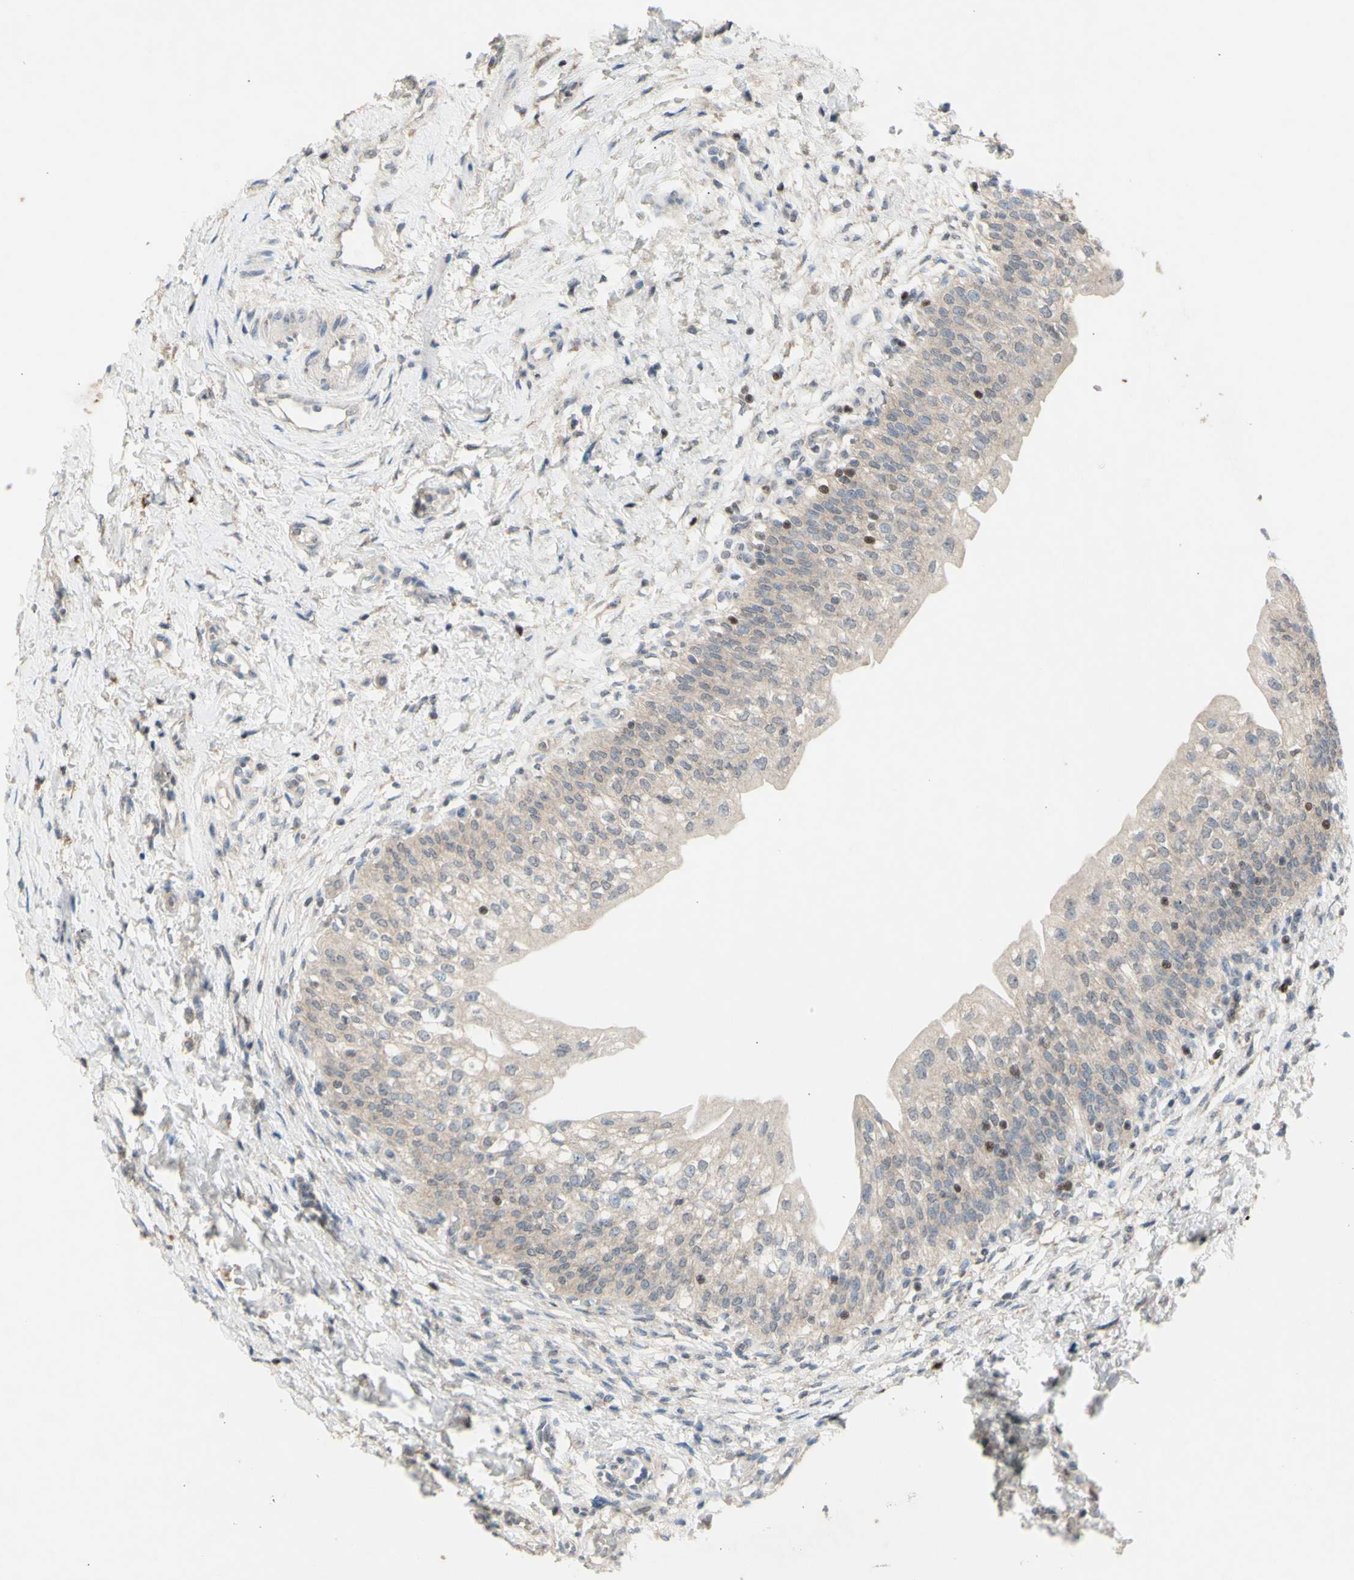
{"staining": {"intensity": "weak", "quantity": ">75%", "location": "cytoplasmic/membranous"}, "tissue": "urinary bladder", "cell_type": "Urothelial cells", "image_type": "normal", "snomed": [{"axis": "morphology", "description": "Normal tissue, NOS"}, {"axis": "topography", "description": "Urinary bladder"}], "caption": "DAB (3,3'-diaminobenzidine) immunohistochemical staining of normal urinary bladder shows weak cytoplasmic/membranous protein staining in about >75% of urothelial cells. (DAB IHC with brightfield microscopy, high magnification).", "gene": "NLRP1", "patient": {"sex": "male", "age": 55}}